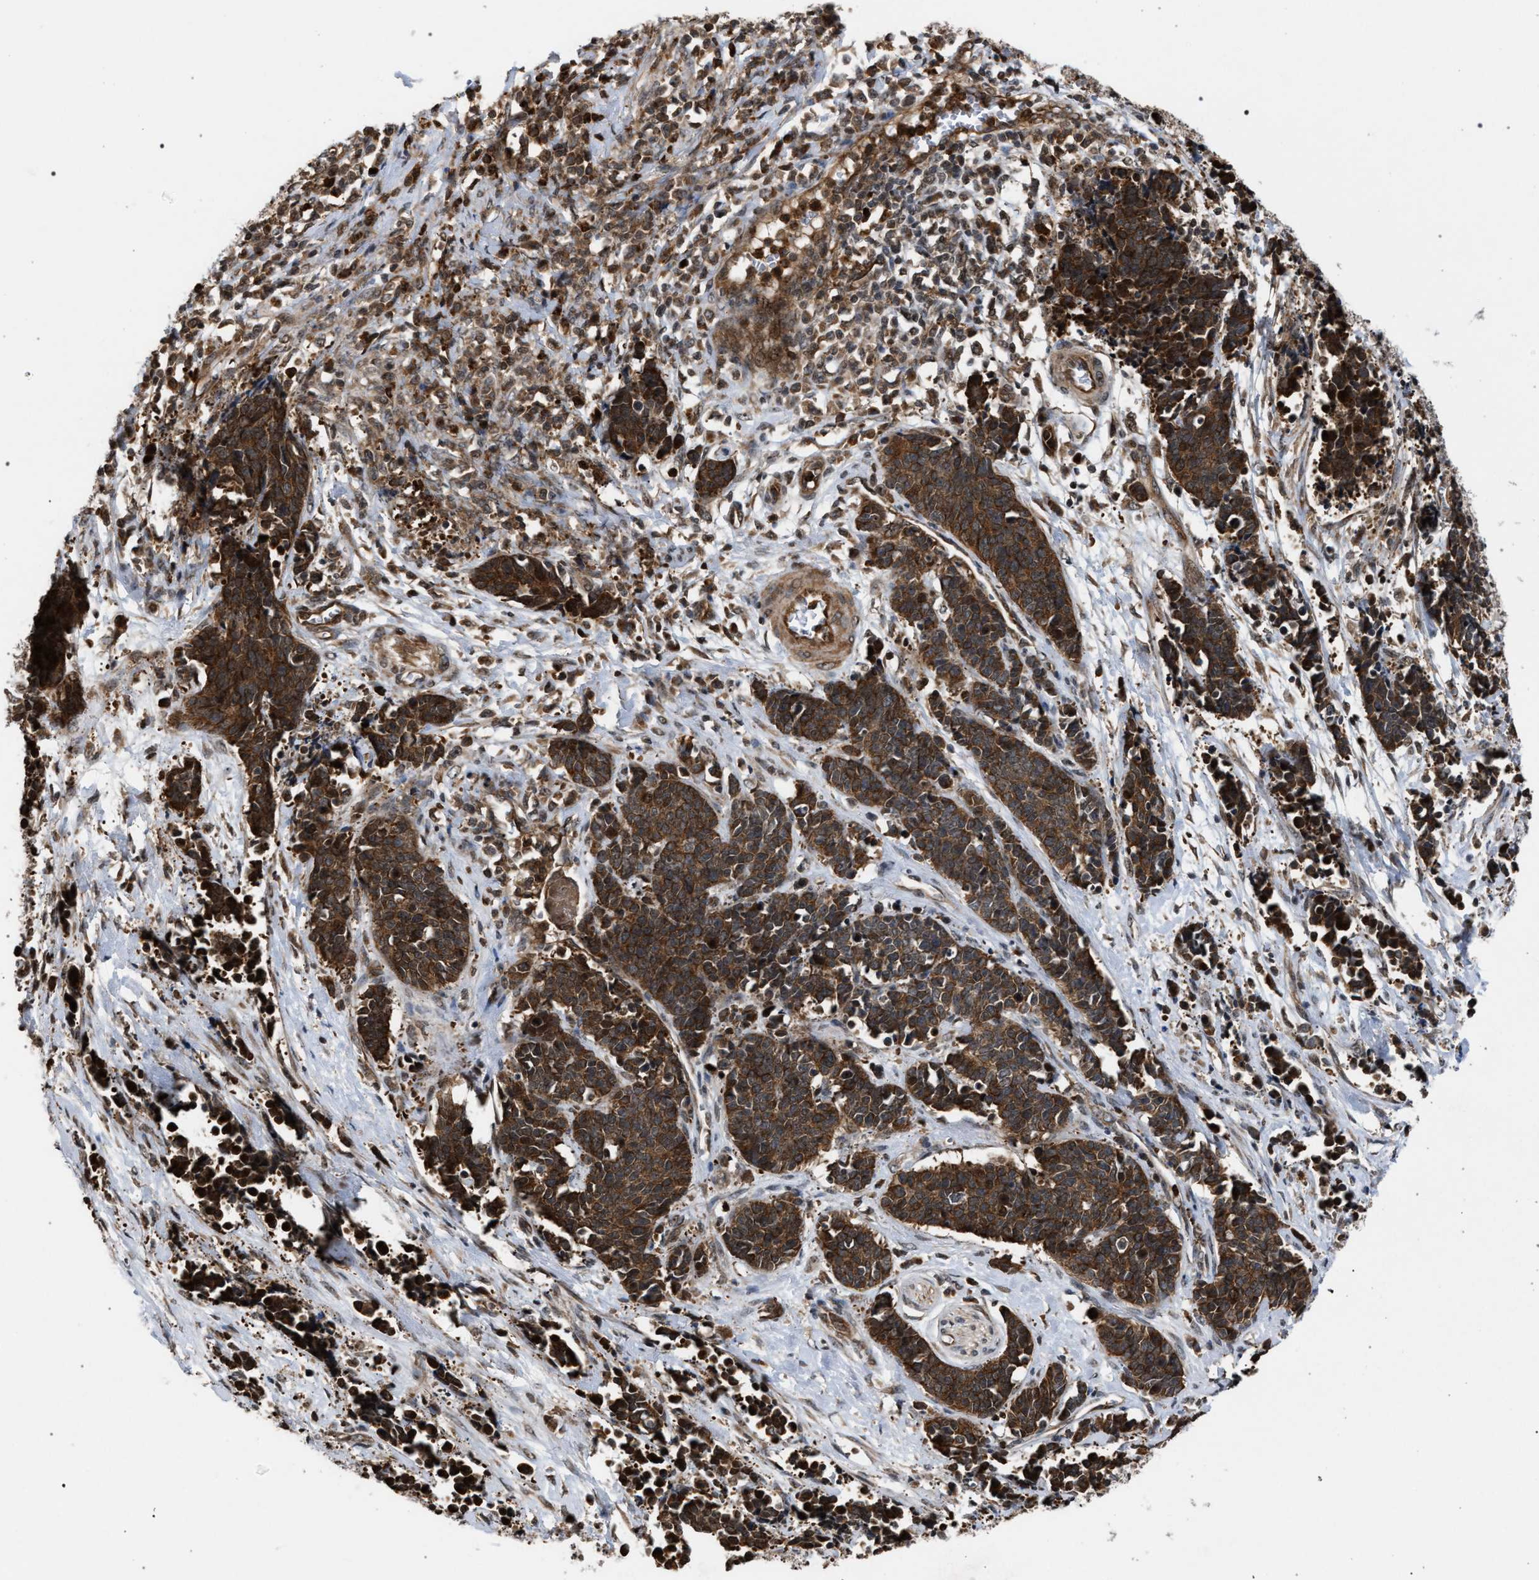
{"staining": {"intensity": "strong", "quantity": ">75%", "location": "cytoplasmic/membranous"}, "tissue": "cervical cancer", "cell_type": "Tumor cells", "image_type": "cancer", "snomed": [{"axis": "morphology", "description": "Squamous cell carcinoma, NOS"}, {"axis": "topography", "description": "Cervix"}], "caption": "A photomicrograph showing strong cytoplasmic/membranous expression in about >75% of tumor cells in cervical cancer (squamous cell carcinoma), as visualized by brown immunohistochemical staining.", "gene": "IRAK4", "patient": {"sex": "female", "age": 35}}